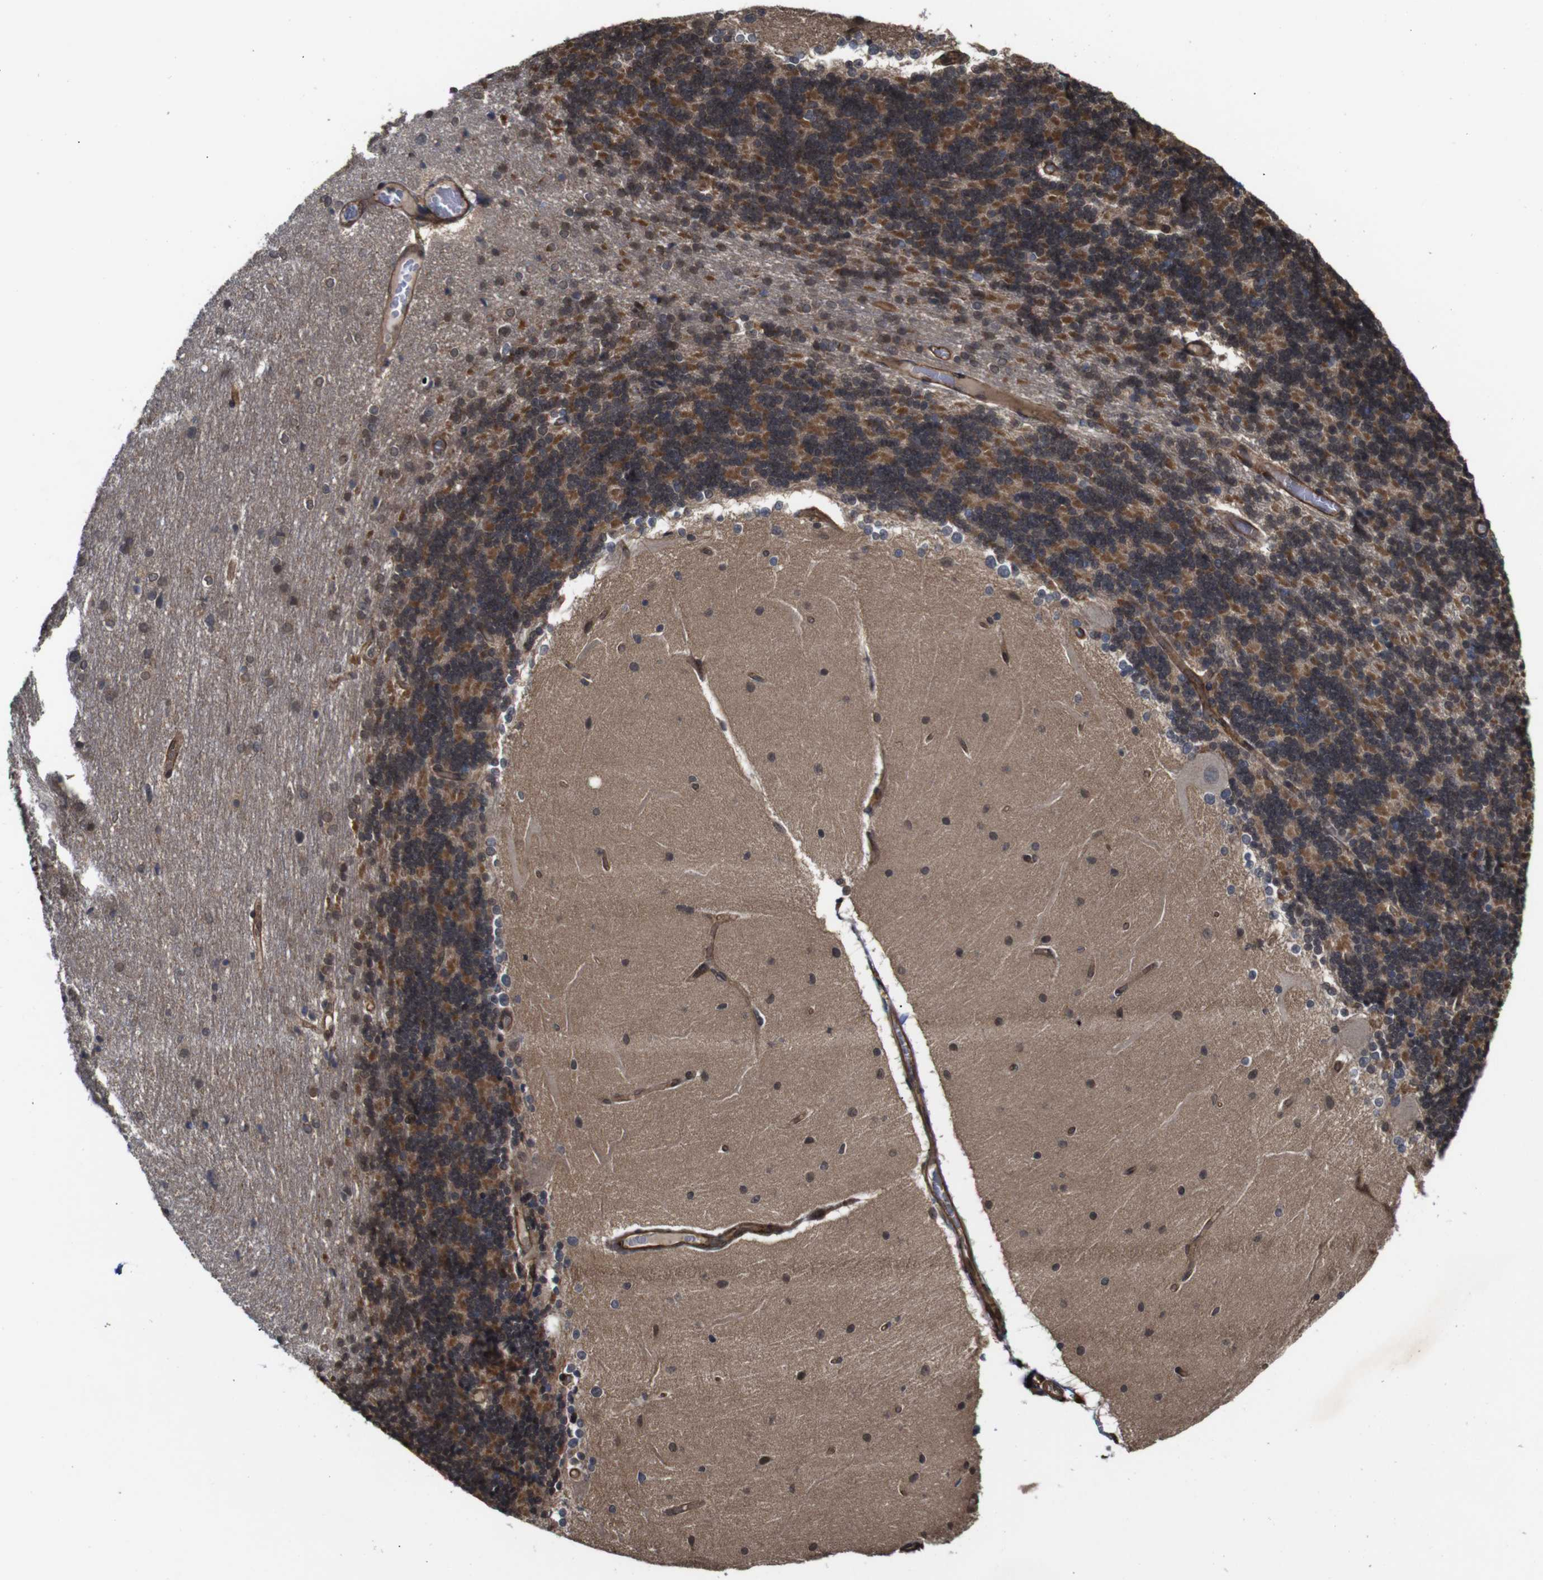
{"staining": {"intensity": "moderate", "quantity": "25%-75%", "location": "cytoplasmic/membranous"}, "tissue": "cerebellum", "cell_type": "Cells in granular layer", "image_type": "normal", "snomed": [{"axis": "morphology", "description": "Normal tissue, NOS"}, {"axis": "topography", "description": "Cerebellum"}], "caption": "Protein analysis of unremarkable cerebellum exhibits moderate cytoplasmic/membranous staining in approximately 25%-75% of cells in granular layer.", "gene": "NANOS1", "patient": {"sex": "female", "age": 54}}